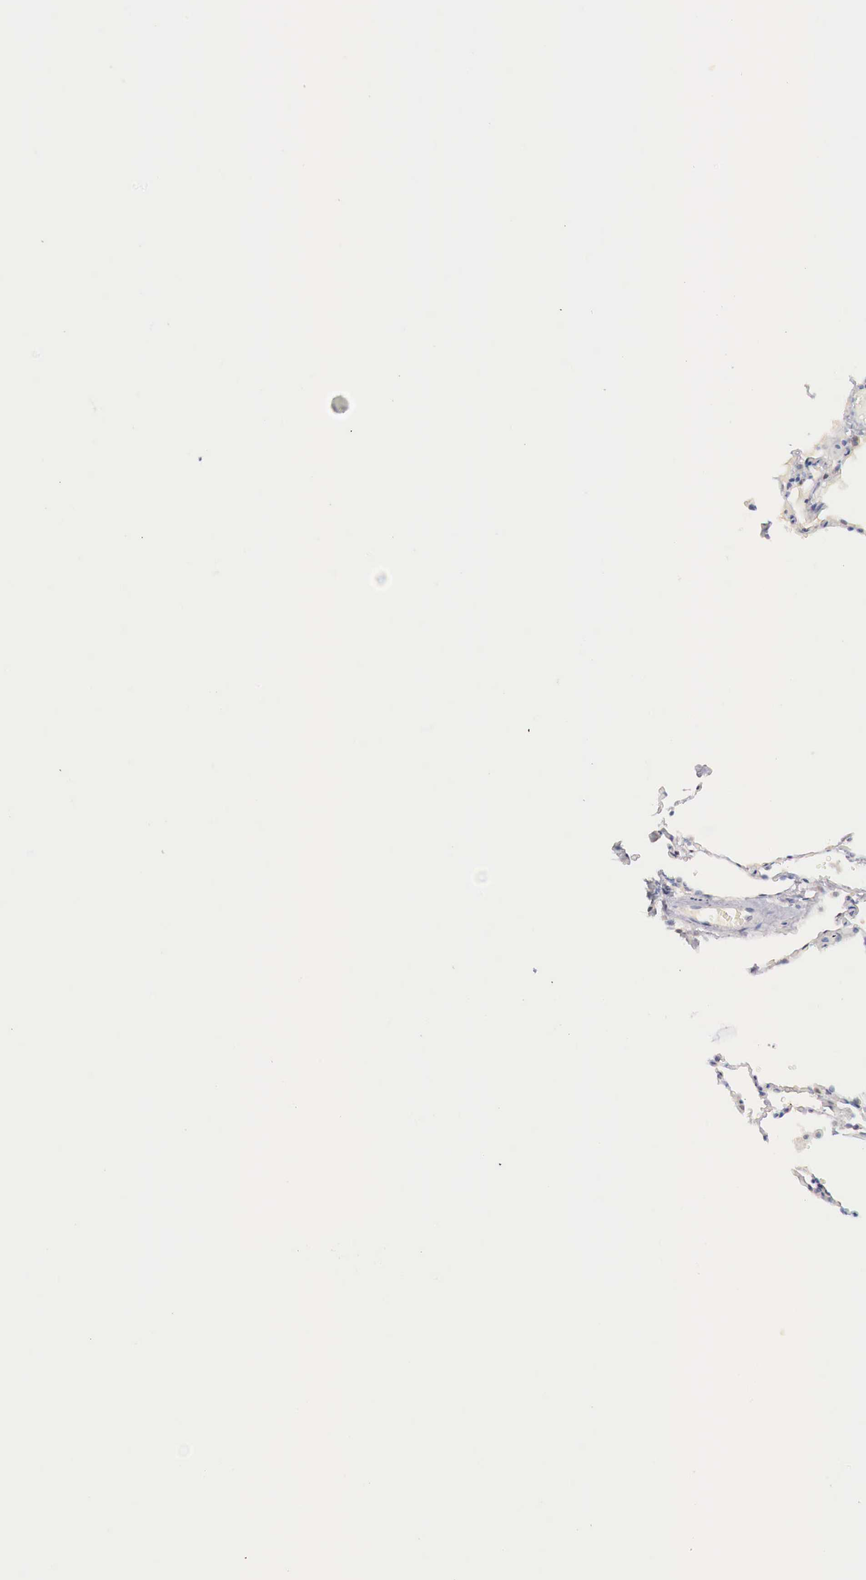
{"staining": {"intensity": "negative", "quantity": "none", "location": "none"}, "tissue": "lung cancer", "cell_type": "Tumor cells", "image_type": "cancer", "snomed": [{"axis": "morphology", "description": "Adenocarcinoma, NOS"}, {"axis": "topography", "description": "Lung"}], "caption": "Immunohistochemistry of human lung adenocarcinoma displays no positivity in tumor cells. The staining is performed using DAB (3,3'-diaminobenzidine) brown chromogen with nuclei counter-stained in using hematoxylin.", "gene": "ITIH6", "patient": {"sex": "male", "age": 64}}